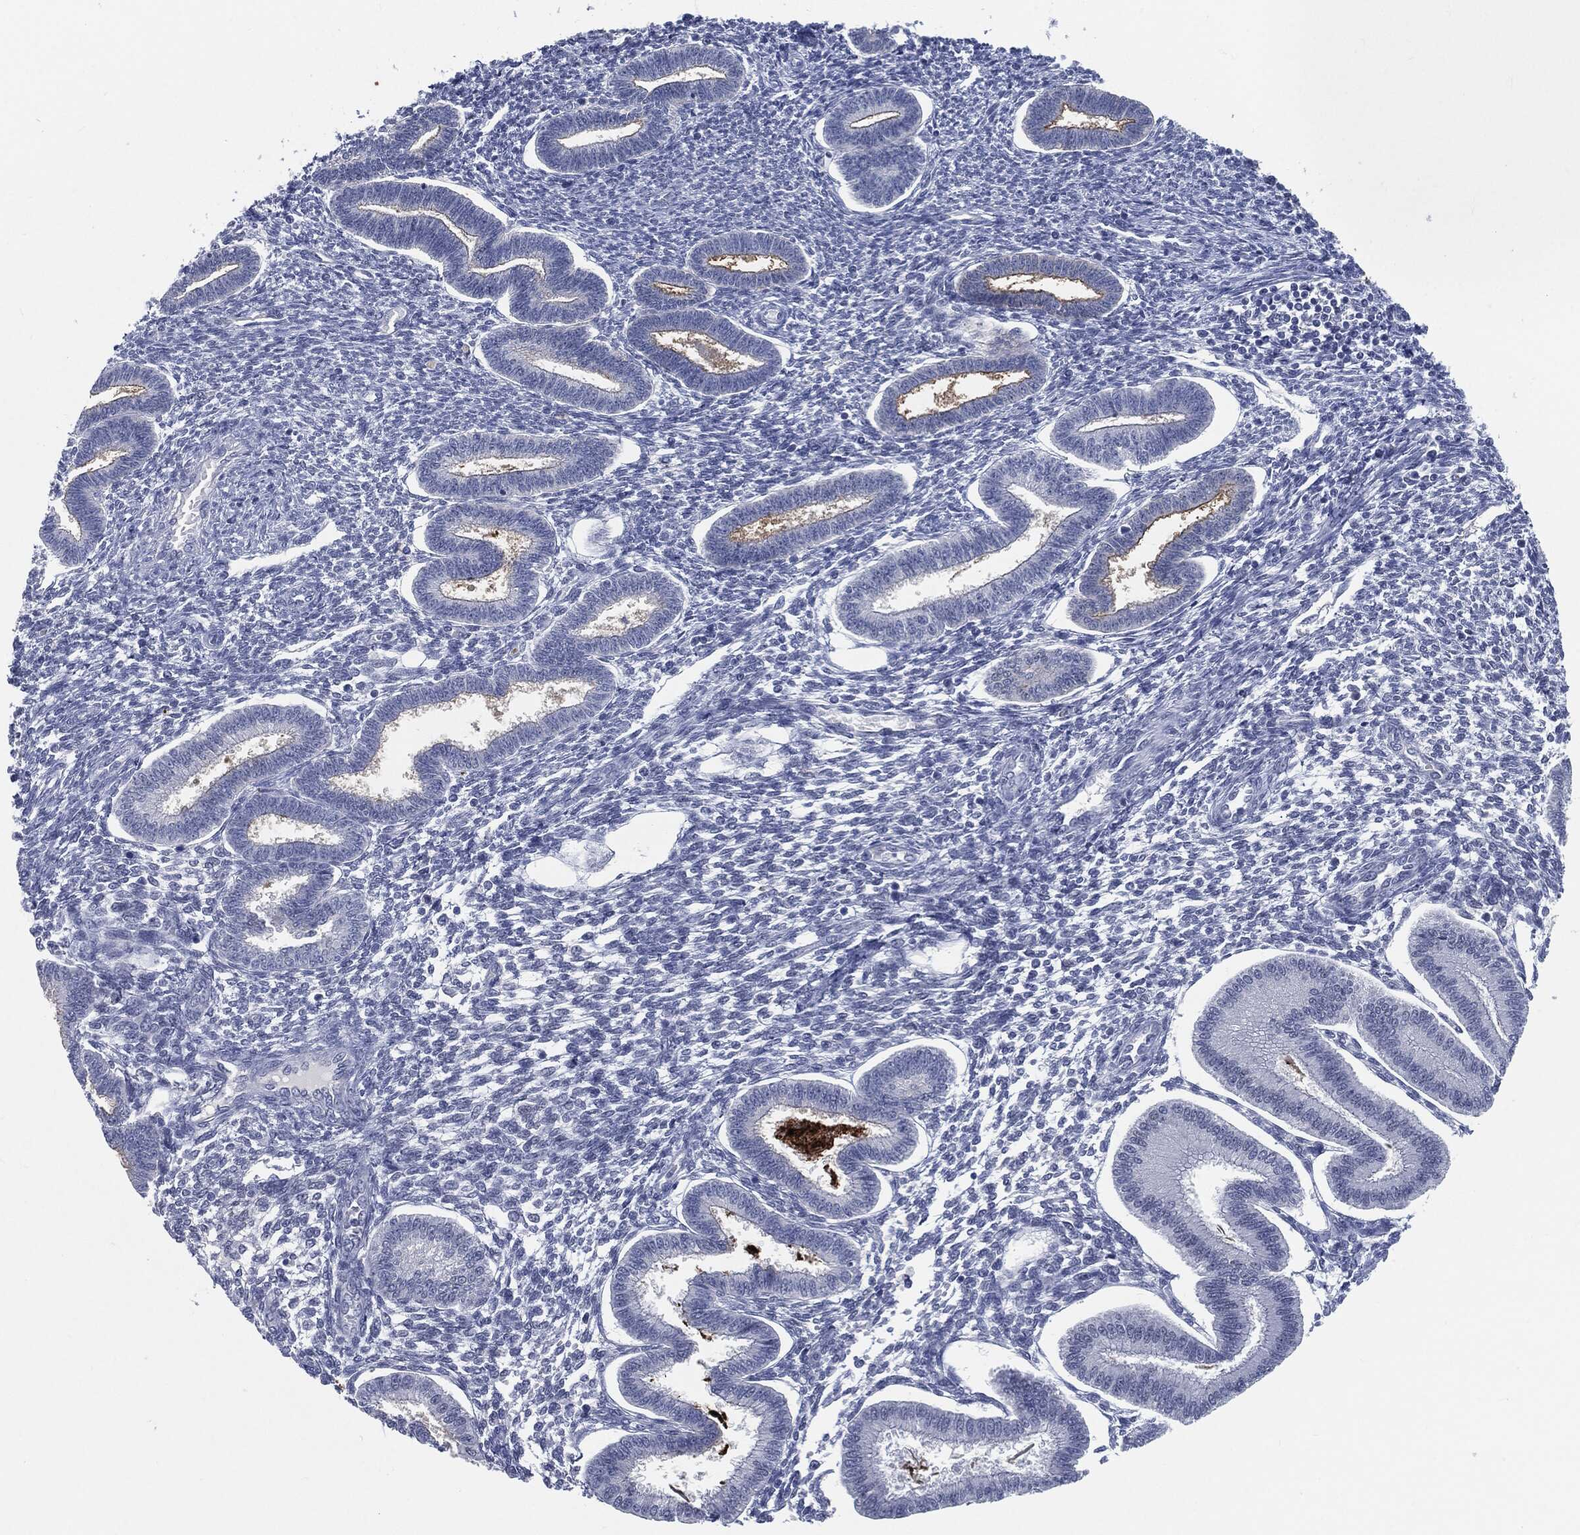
{"staining": {"intensity": "negative", "quantity": "none", "location": "none"}, "tissue": "endometrium", "cell_type": "Cells in endometrial stroma", "image_type": "normal", "snomed": [{"axis": "morphology", "description": "Normal tissue, NOS"}, {"axis": "topography", "description": "Endometrium"}], "caption": "The micrograph demonstrates no staining of cells in endometrial stroma in benign endometrium. (Brightfield microscopy of DAB (3,3'-diaminobenzidine) immunohistochemistry (IHC) at high magnification).", "gene": "PROM1", "patient": {"sex": "female", "age": 43}}